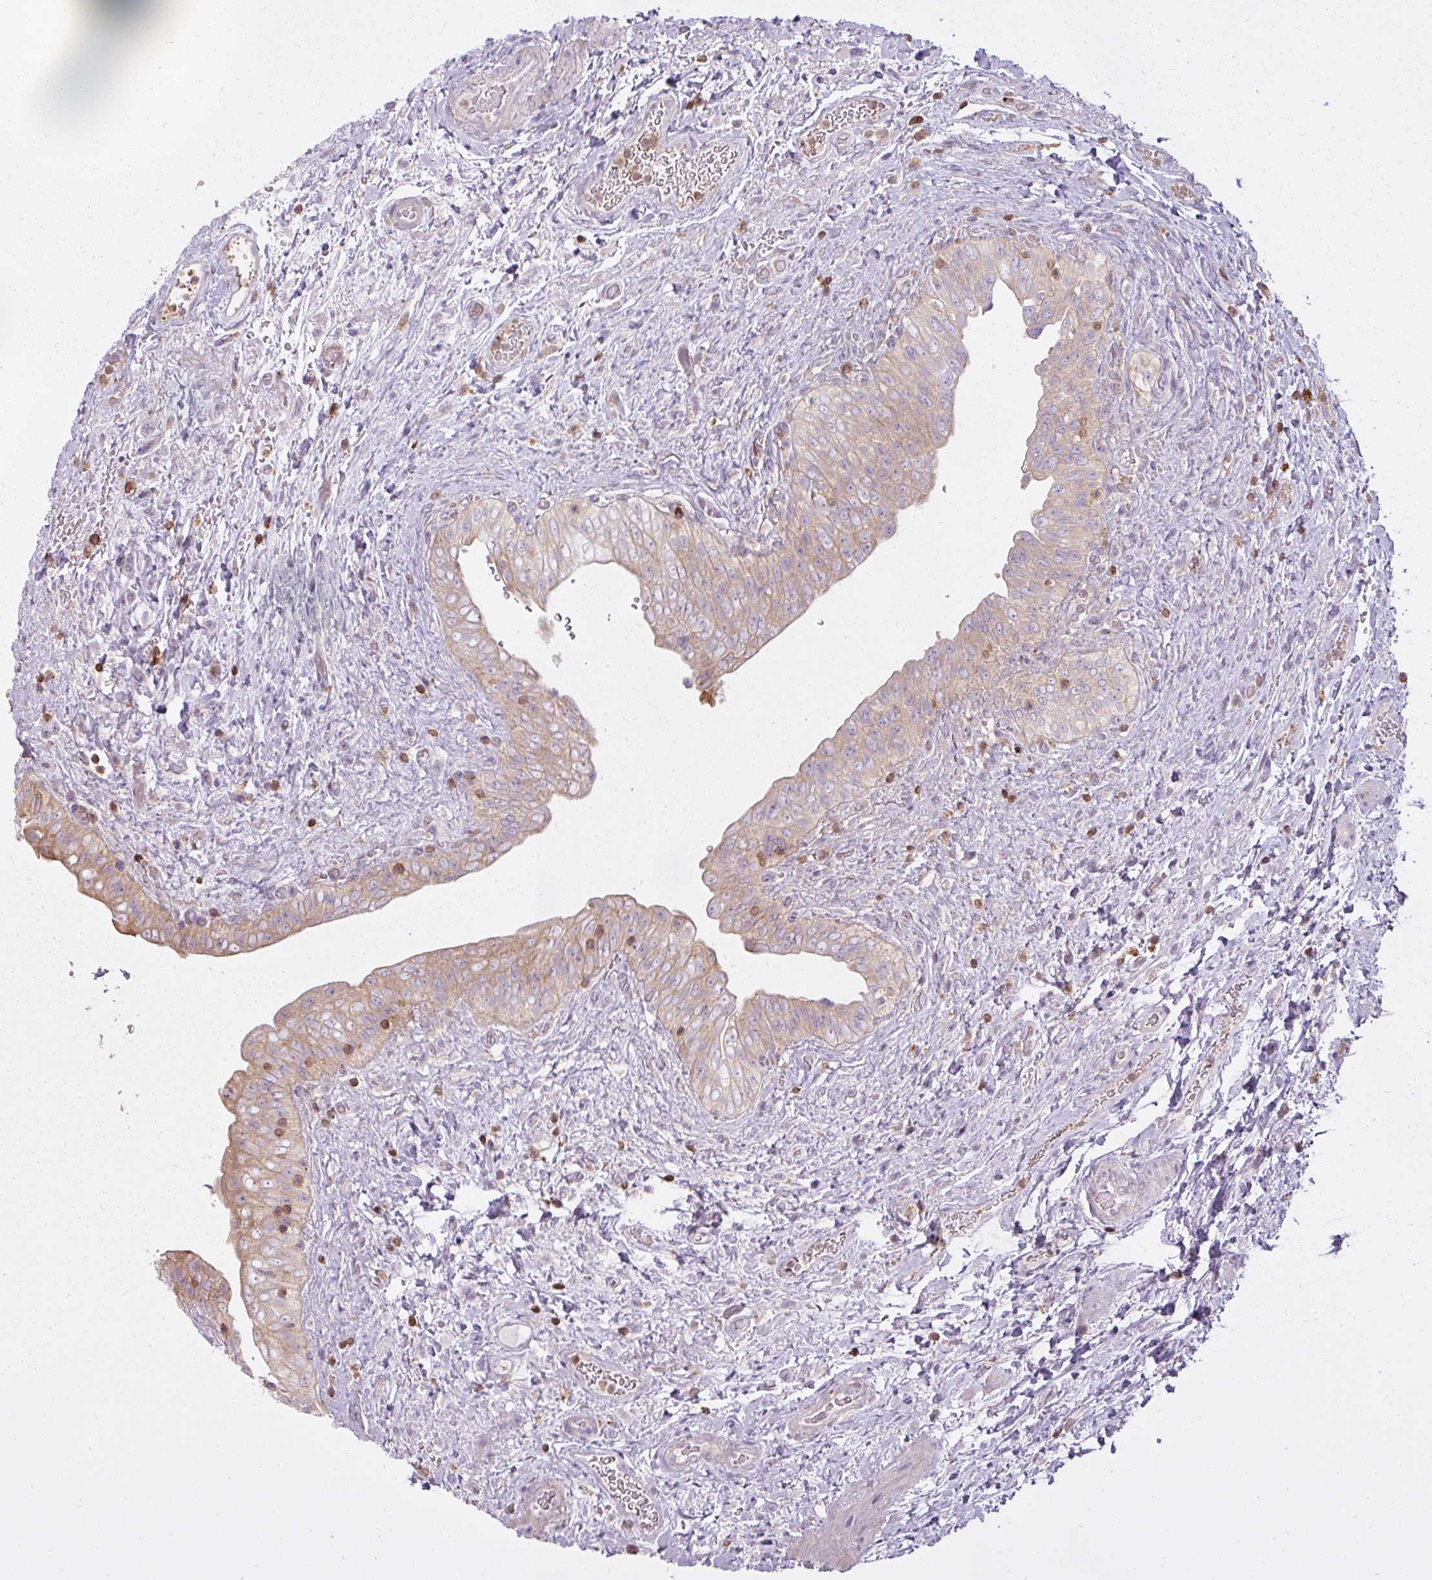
{"staining": {"intensity": "moderate", "quantity": "<25%", "location": "cytoplasmic/membranous"}, "tissue": "urinary bladder", "cell_type": "Urothelial cells", "image_type": "normal", "snomed": [{"axis": "morphology", "description": "Normal tissue, NOS"}, {"axis": "topography", "description": "Urinary bladder"}], "caption": "IHC (DAB (3,3'-diaminobenzidine)) staining of normal human urinary bladder demonstrates moderate cytoplasmic/membranous protein expression in approximately <25% of urothelial cells.", "gene": "STK4", "patient": {"sex": "male", "age": 69}}